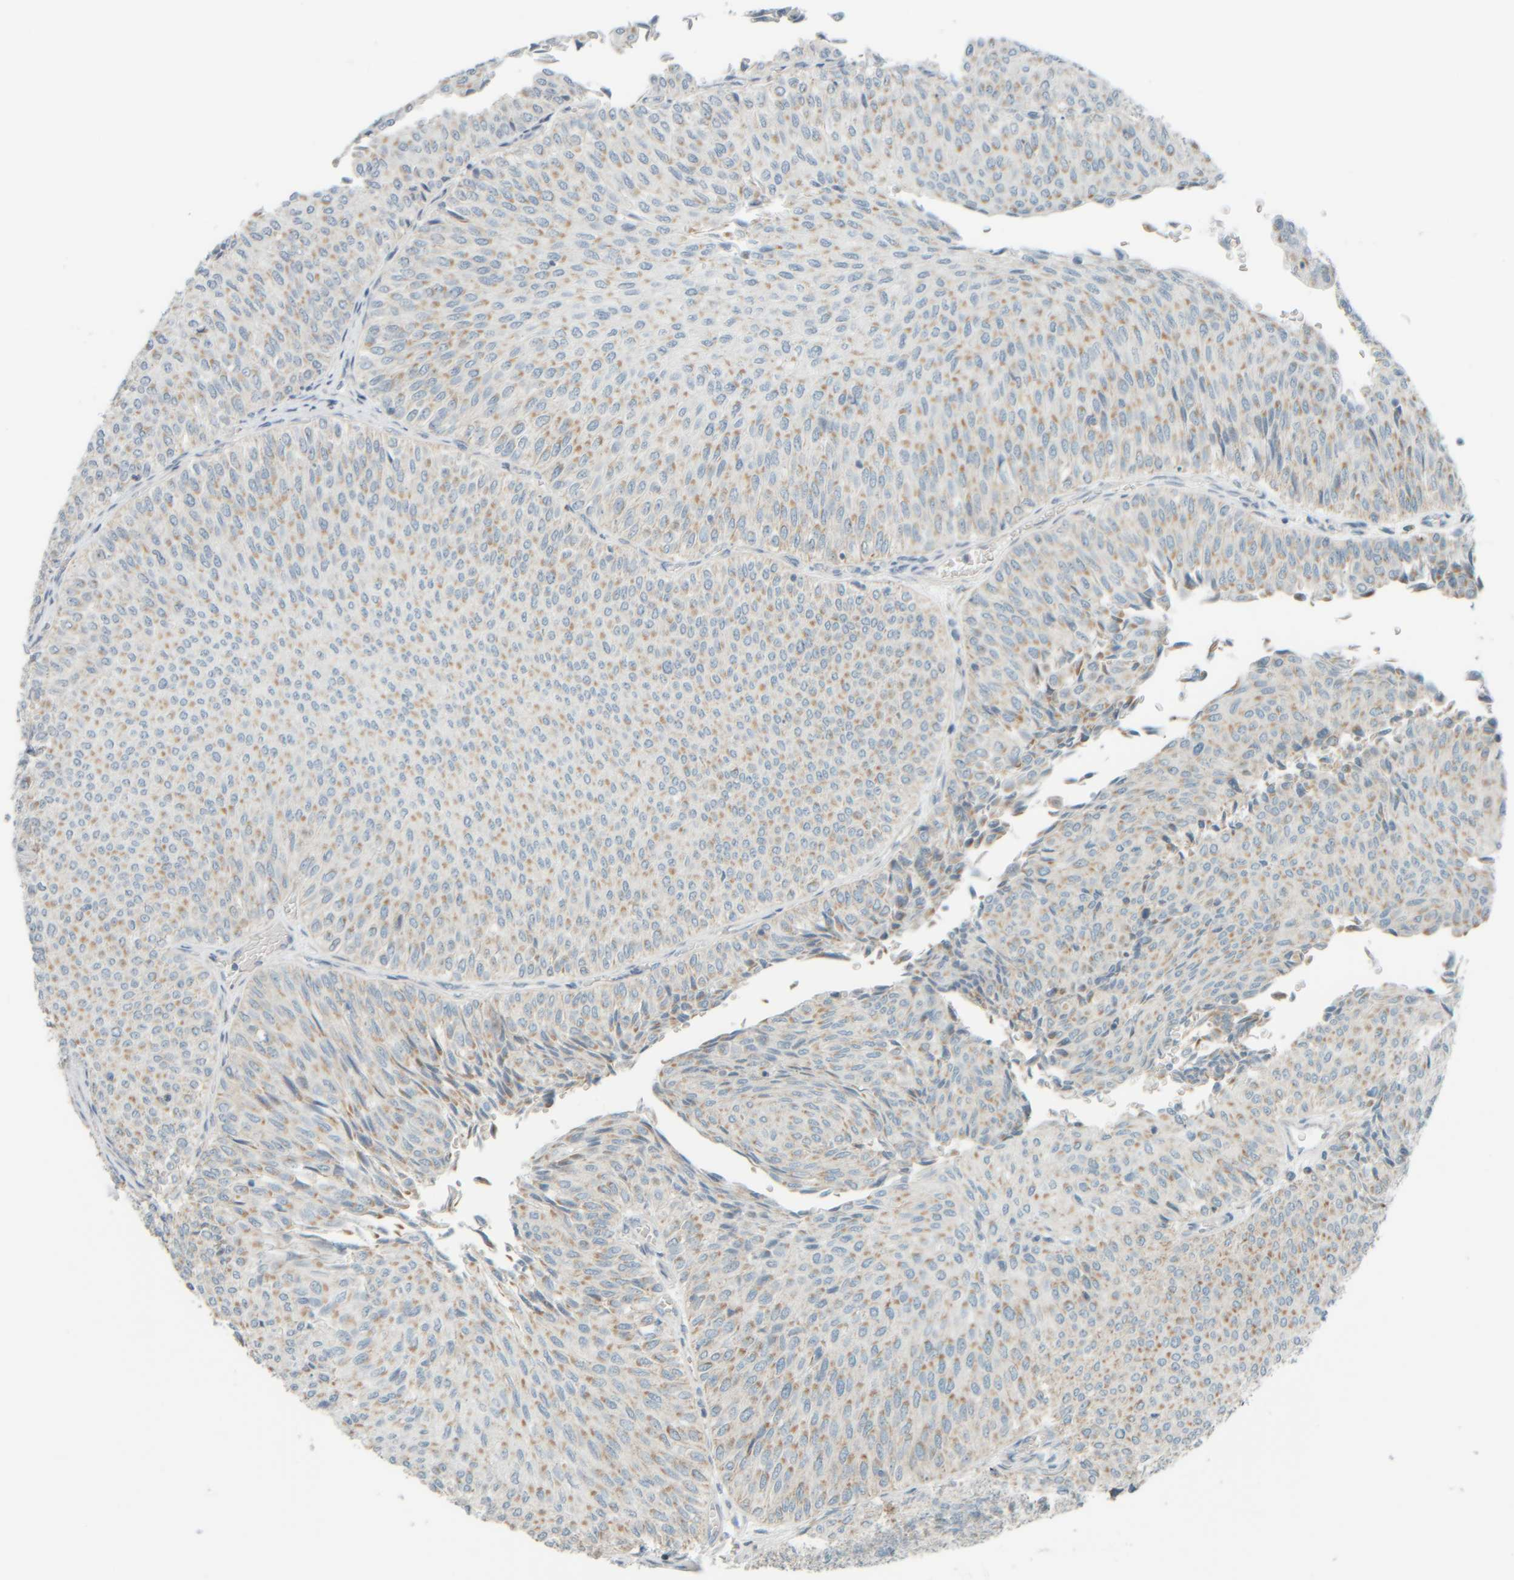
{"staining": {"intensity": "moderate", "quantity": "25%-75%", "location": "cytoplasmic/membranous"}, "tissue": "urothelial cancer", "cell_type": "Tumor cells", "image_type": "cancer", "snomed": [{"axis": "morphology", "description": "Urothelial carcinoma, Low grade"}, {"axis": "topography", "description": "Urinary bladder"}], "caption": "Protein staining exhibits moderate cytoplasmic/membranous staining in about 25%-75% of tumor cells in urothelial cancer.", "gene": "PTGES3L-AARSD1", "patient": {"sex": "male", "age": 78}}